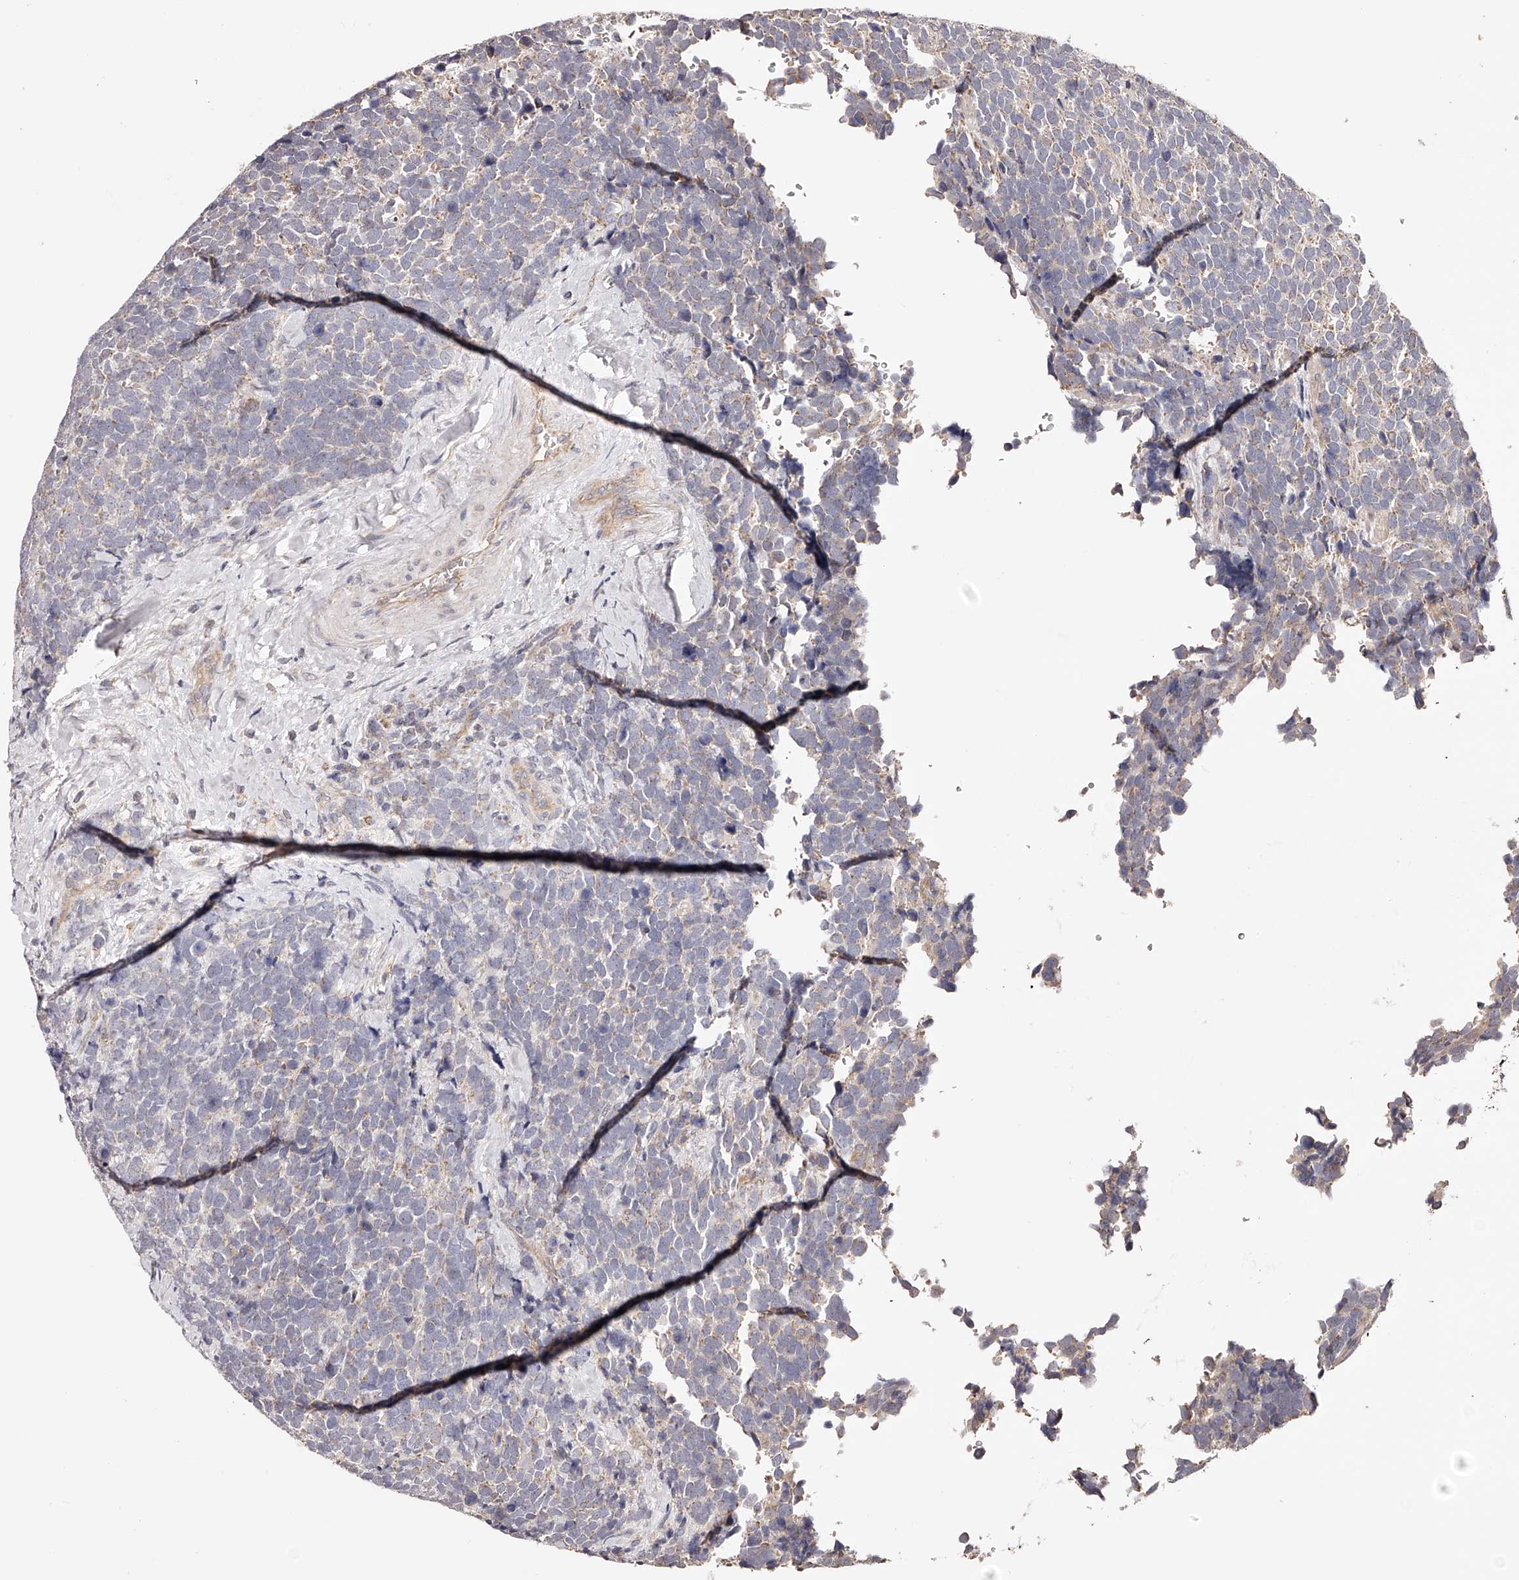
{"staining": {"intensity": "weak", "quantity": "<25%", "location": "cytoplasmic/membranous"}, "tissue": "urothelial cancer", "cell_type": "Tumor cells", "image_type": "cancer", "snomed": [{"axis": "morphology", "description": "Urothelial carcinoma, High grade"}, {"axis": "topography", "description": "Urinary bladder"}], "caption": "This is a micrograph of immunohistochemistry (IHC) staining of urothelial carcinoma (high-grade), which shows no staining in tumor cells. (DAB (3,3'-diaminobenzidine) IHC with hematoxylin counter stain).", "gene": "USP21", "patient": {"sex": "female", "age": 82}}